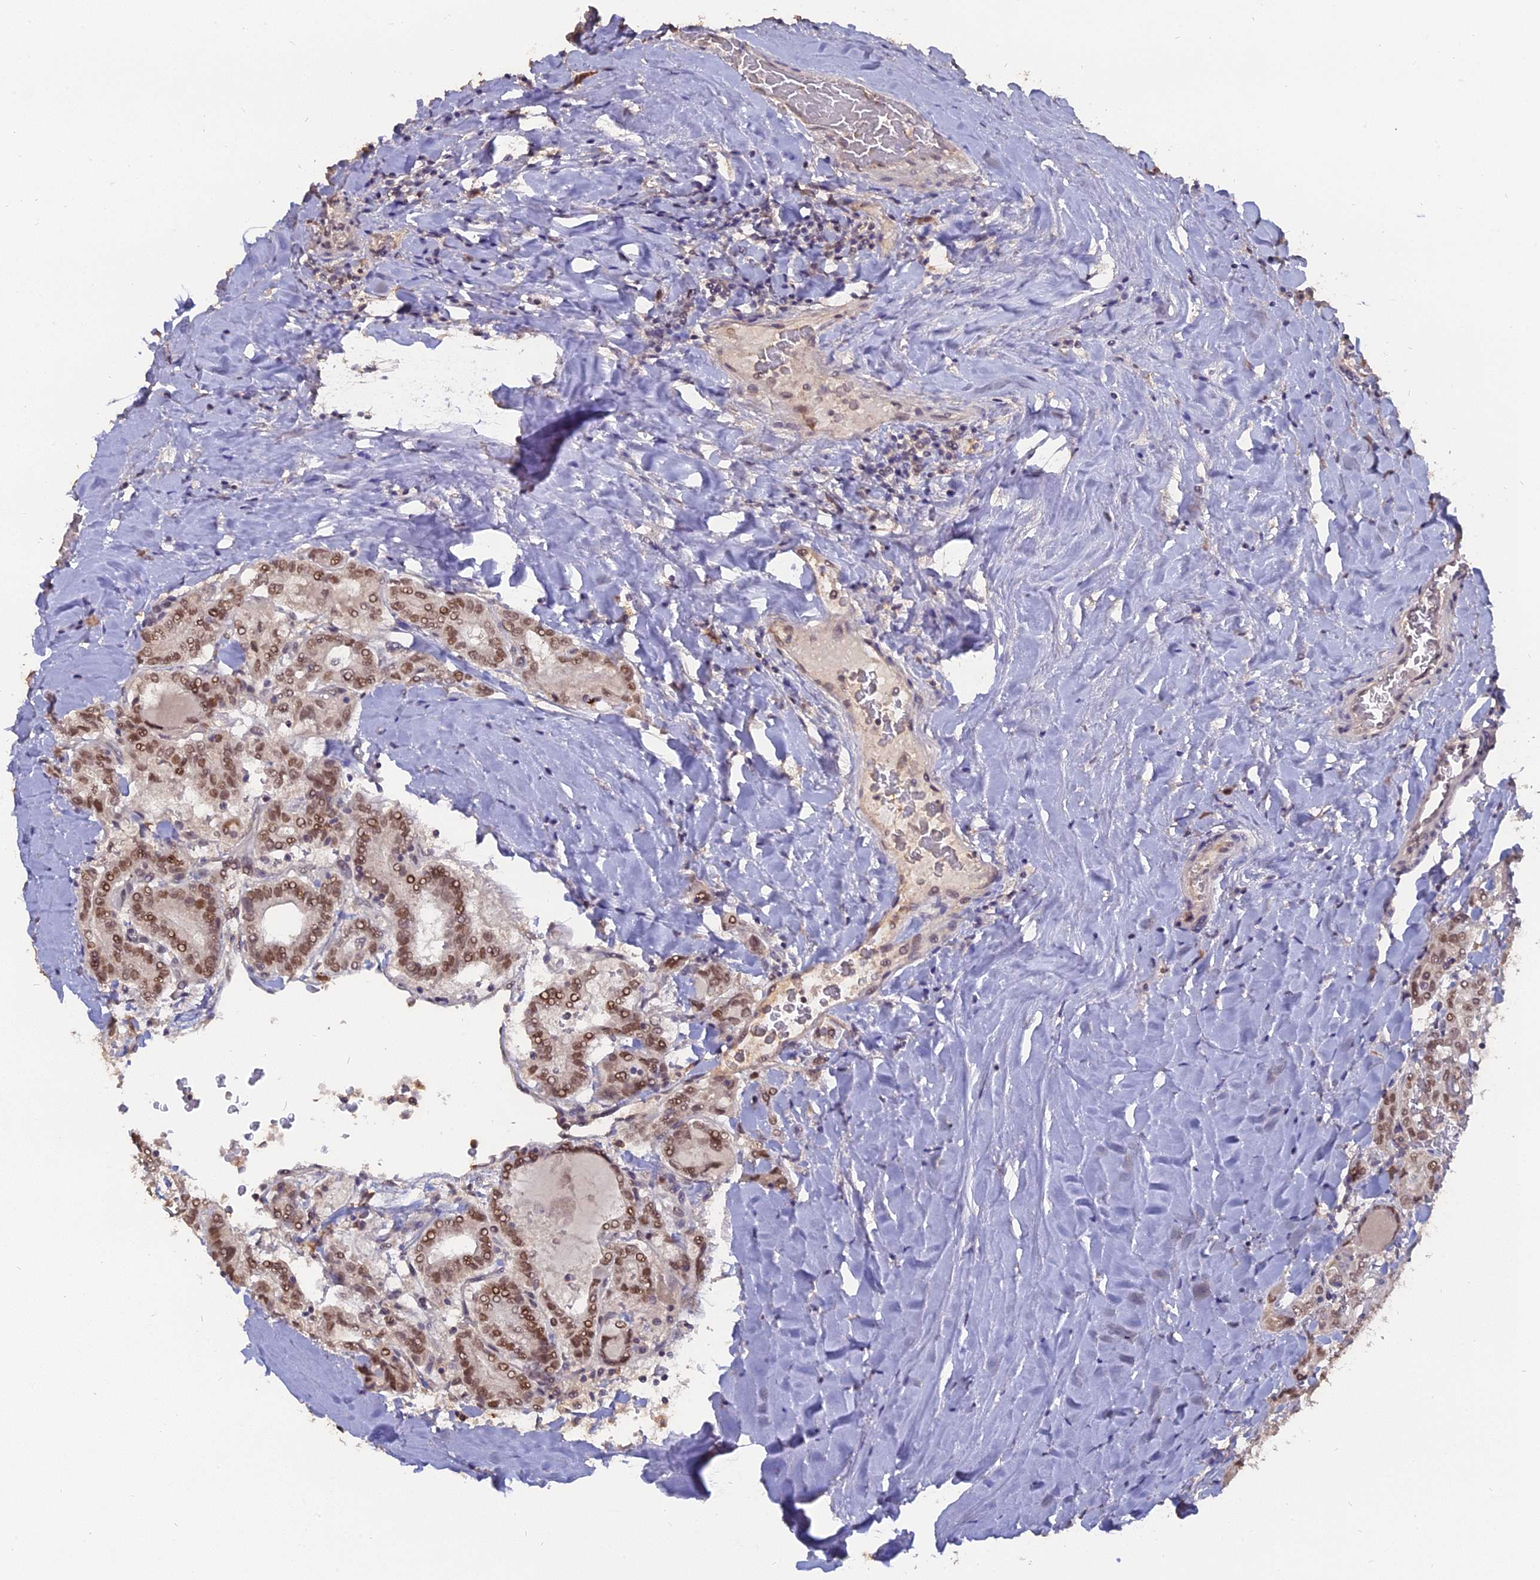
{"staining": {"intensity": "moderate", "quantity": ">75%", "location": "nuclear"}, "tissue": "thyroid cancer", "cell_type": "Tumor cells", "image_type": "cancer", "snomed": [{"axis": "morphology", "description": "Papillary adenocarcinoma, NOS"}, {"axis": "topography", "description": "Thyroid gland"}], "caption": "Tumor cells show medium levels of moderate nuclear staining in approximately >75% of cells in human thyroid cancer (papillary adenocarcinoma).", "gene": "NR1H3", "patient": {"sex": "female", "age": 72}}